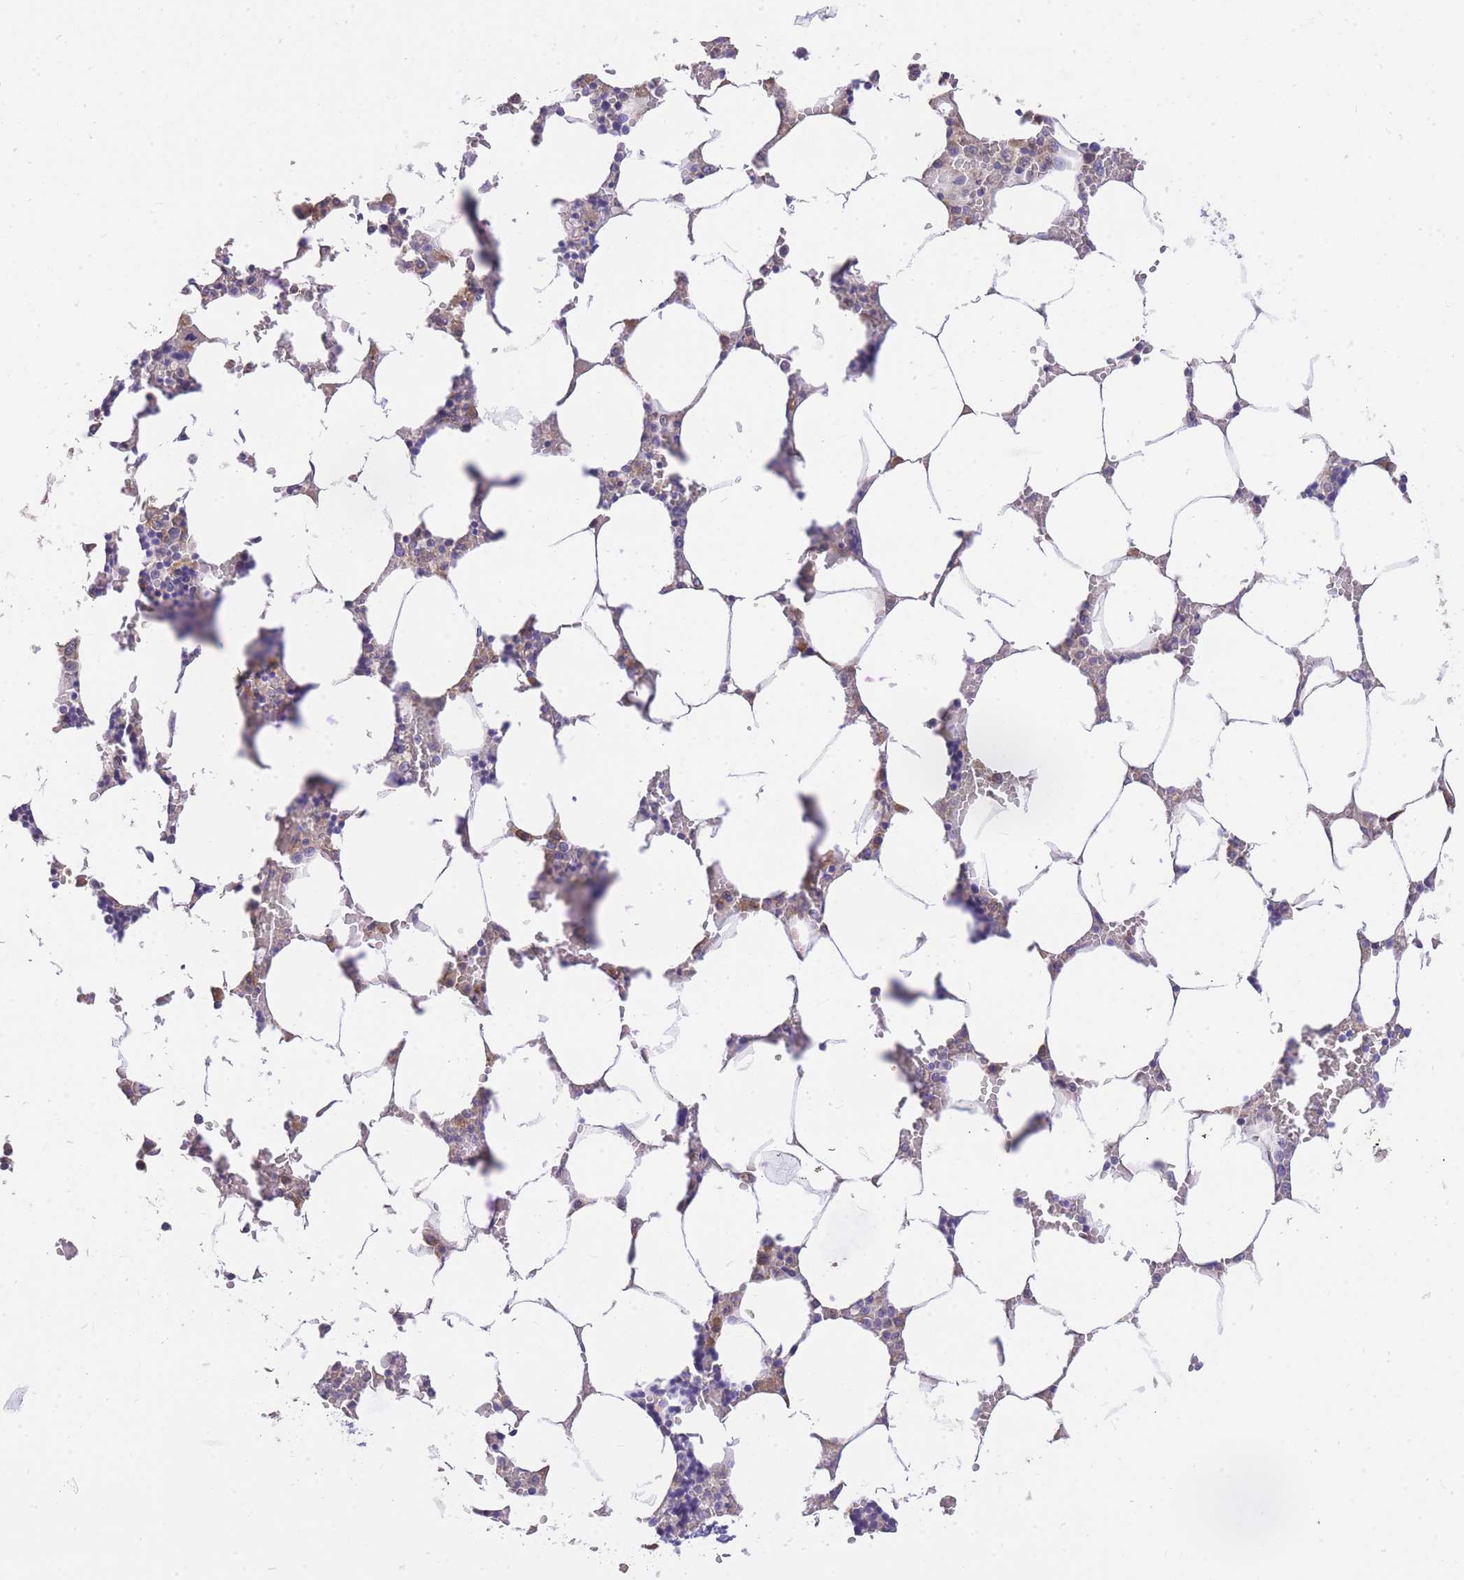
{"staining": {"intensity": "weak", "quantity": "<25%", "location": "cytoplasmic/membranous"}, "tissue": "bone marrow", "cell_type": "Hematopoietic cells", "image_type": "normal", "snomed": [{"axis": "morphology", "description": "Normal tissue, NOS"}, {"axis": "topography", "description": "Bone marrow"}], "caption": "Image shows no significant protein expression in hematopoietic cells of normal bone marrow. The staining was performed using DAB to visualize the protein expression in brown, while the nuclei were stained in blue with hematoxylin (Magnification: 20x).", "gene": "C2orf88", "patient": {"sex": "male", "age": 64}}